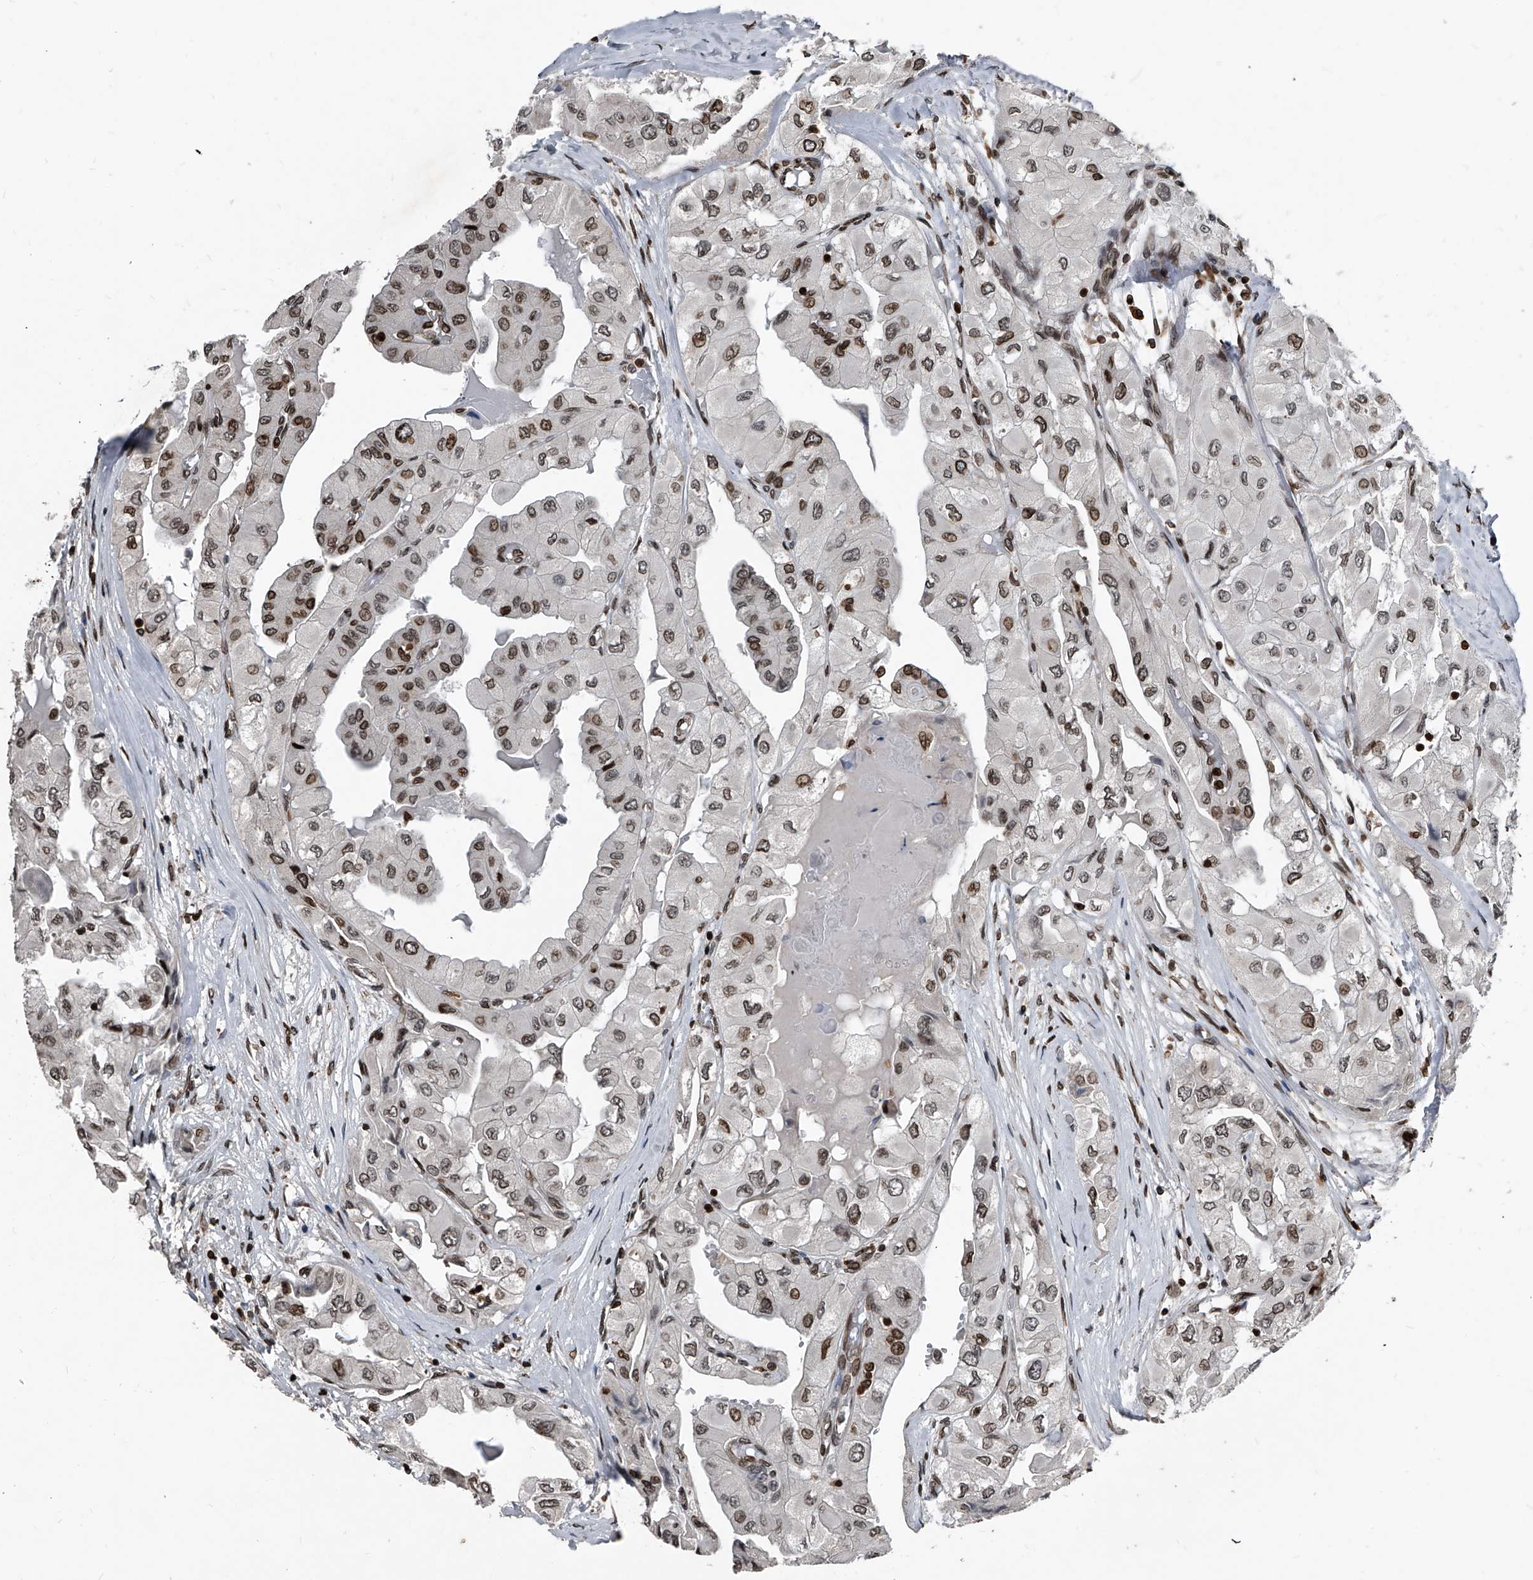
{"staining": {"intensity": "moderate", "quantity": ">75%", "location": "cytoplasmic/membranous,nuclear"}, "tissue": "thyroid cancer", "cell_type": "Tumor cells", "image_type": "cancer", "snomed": [{"axis": "morphology", "description": "Papillary adenocarcinoma, NOS"}, {"axis": "topography", "description": "Thyroid gland"}], "caption": "Moderate cytoplasmic/membranous and nuclear protein expression is appreciated in about >75% of tumor cells in papillary adenocarcinoma (thyroid).", "gene": "PHF20", "patient": {"sex": "female", "age": 59}}